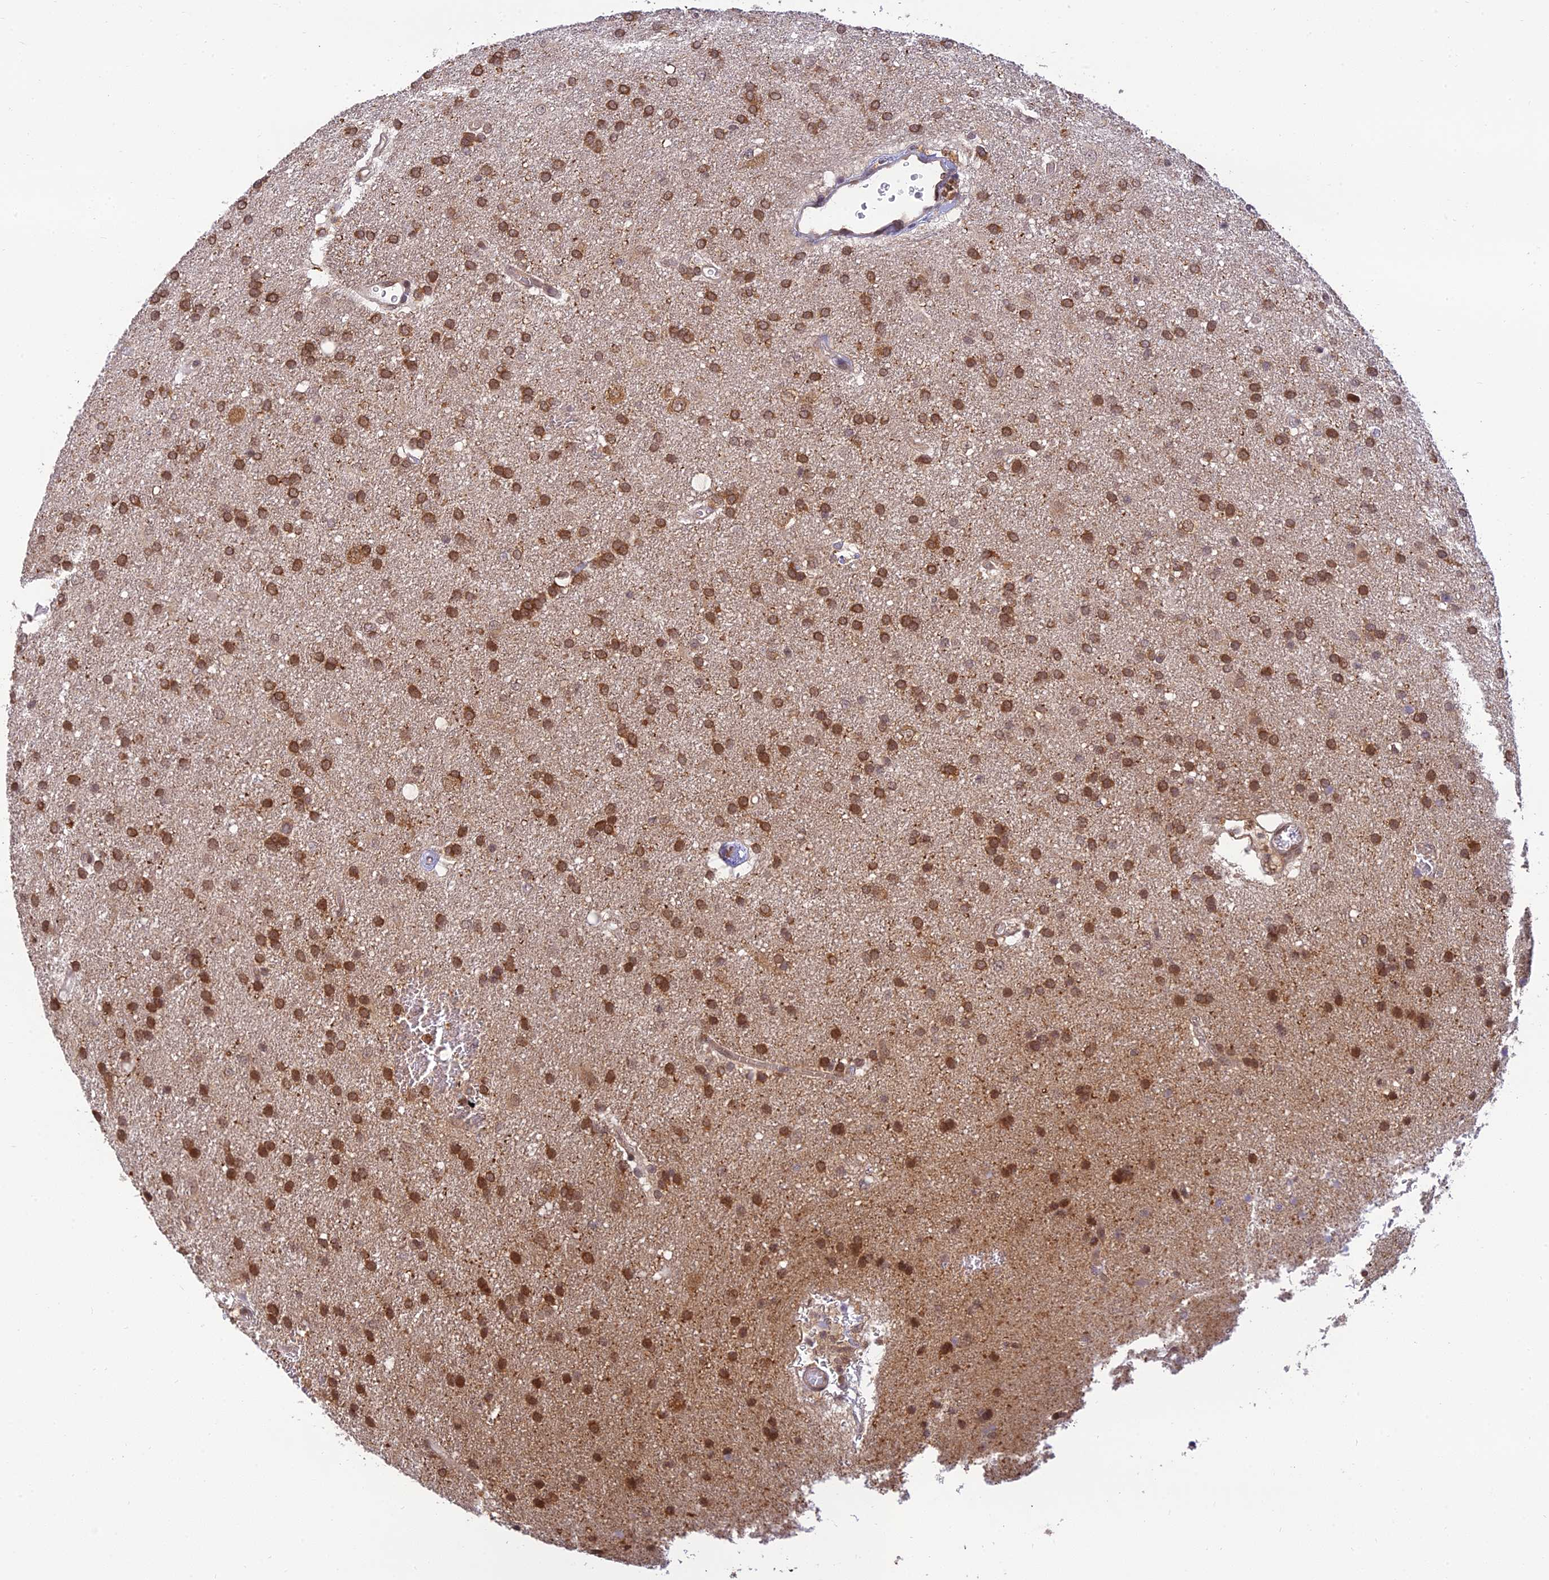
{"staining": {"intensity": "strong", "quantity": ">75%", "location": "cytoplasmic/membranous"}, "tissue": "glioma", "cell_type": "Tumor cells", "image_type": "cancer", "snomed": [{"axis": "morphology", "description": "Glioma, malignant, Low grade"}, {"axis": "topography", "description": "Brain"}], "caption": "Protein expression analysis of malignant low-grade glioma shows strong cytoplasmic/membranous positivity in approximately >75% of tumor cells.", "gene": "SKIC8", "patient": {"sex": "male", "age": 66}}